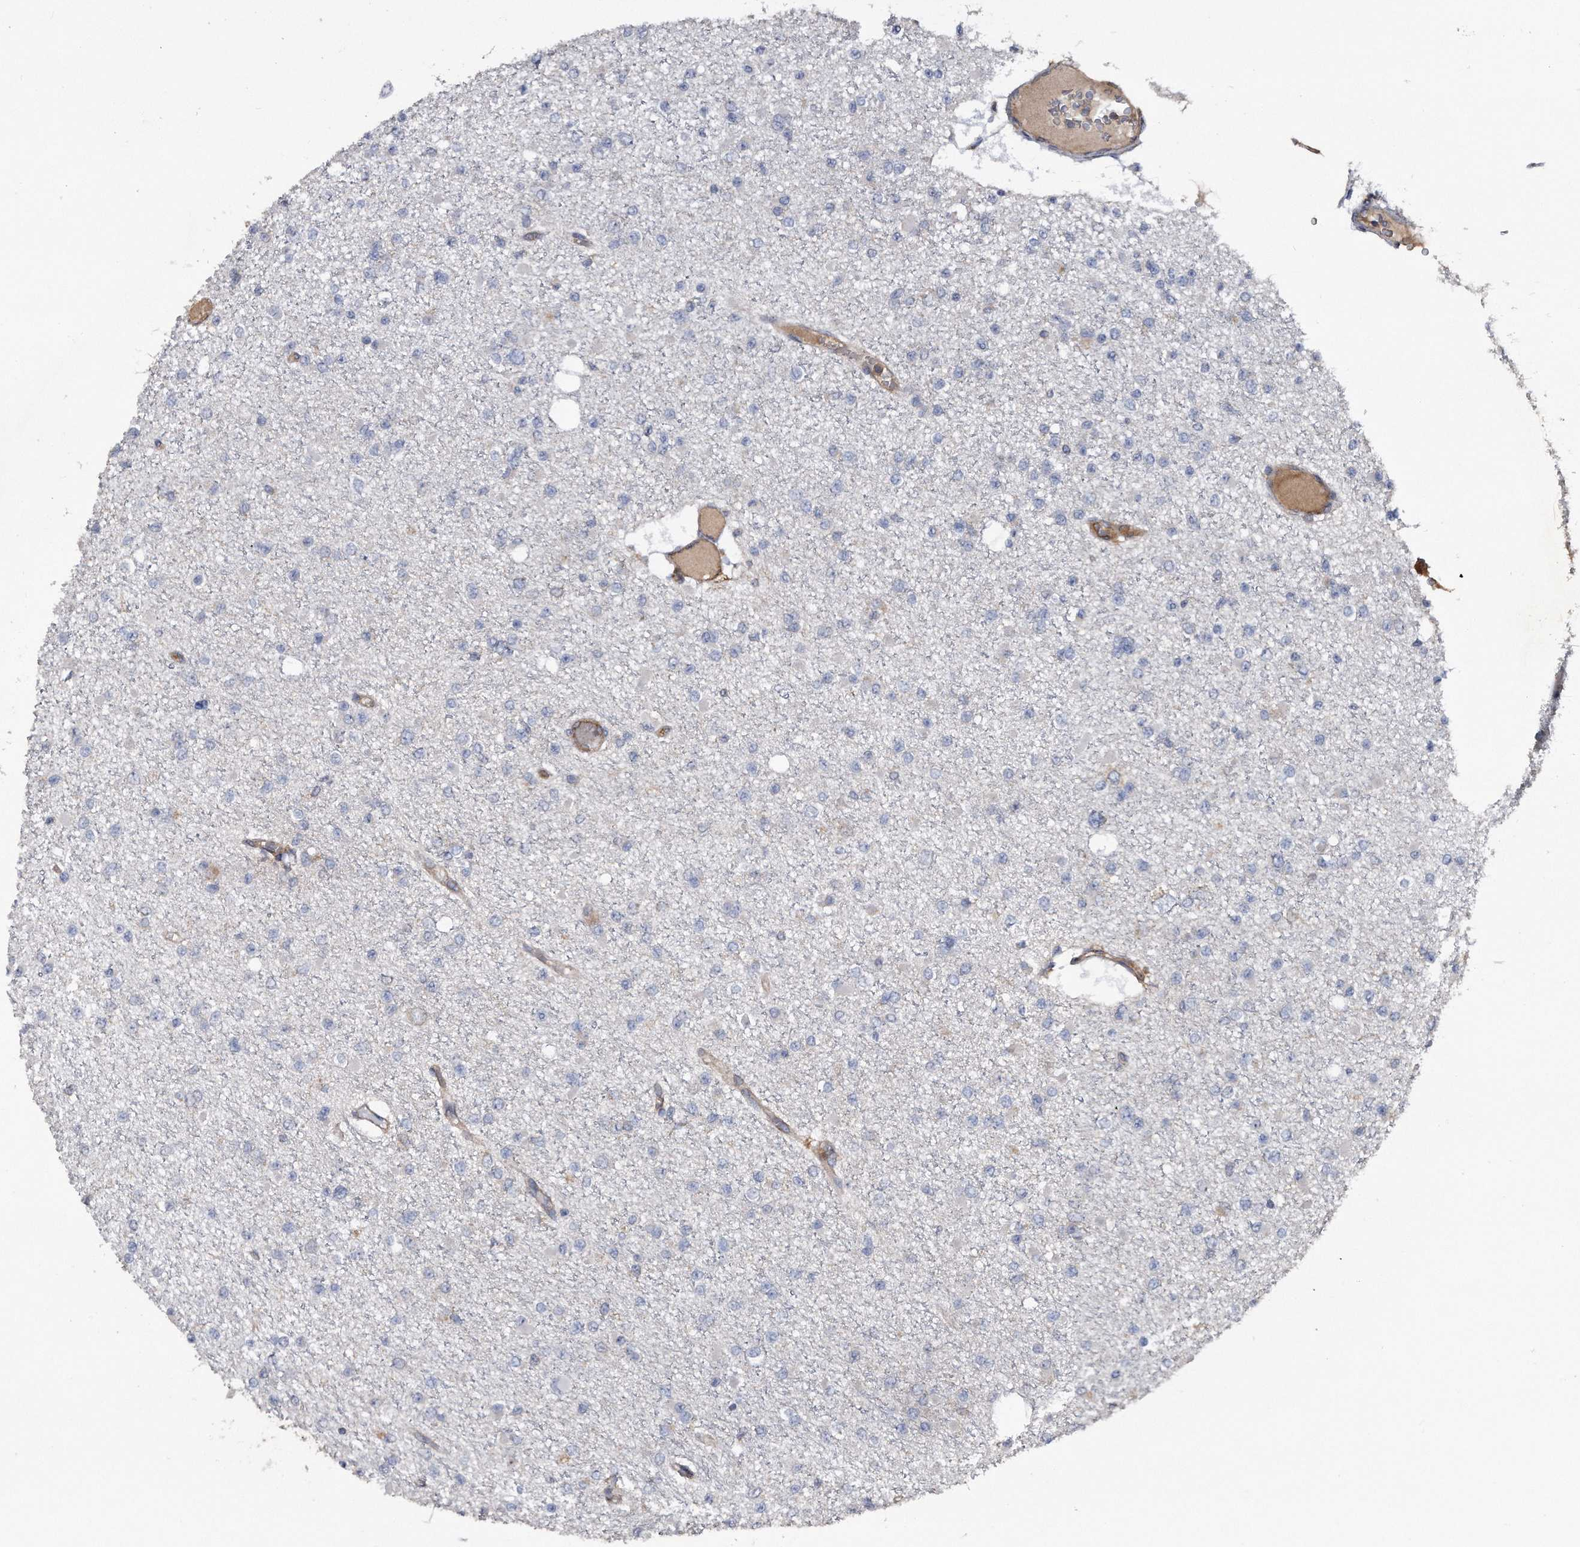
{"staining": {"intensity": "negative", "quantity": "none", "location": "none"}, "tissue": "glioma", "cell_type": "Tumor cells", "image_type": "cancer", "snomed": [{"axis": "morphology", "description": "Glioma, malignant, Low grade"}, {"axis": "topography", "description": "Brain"}], "caption": "There is no significant expression in tumor cells of malignant glioma (low-grade). The staining was performed using DAB (3,3'-diaminobenzidine) to visualize the protein expression in brown, while the nuclei were stained in blue with hematoxylin (Magnification: 20x).", "gene": "KCND3", "patient": {"sex": "female", "age": 22}}